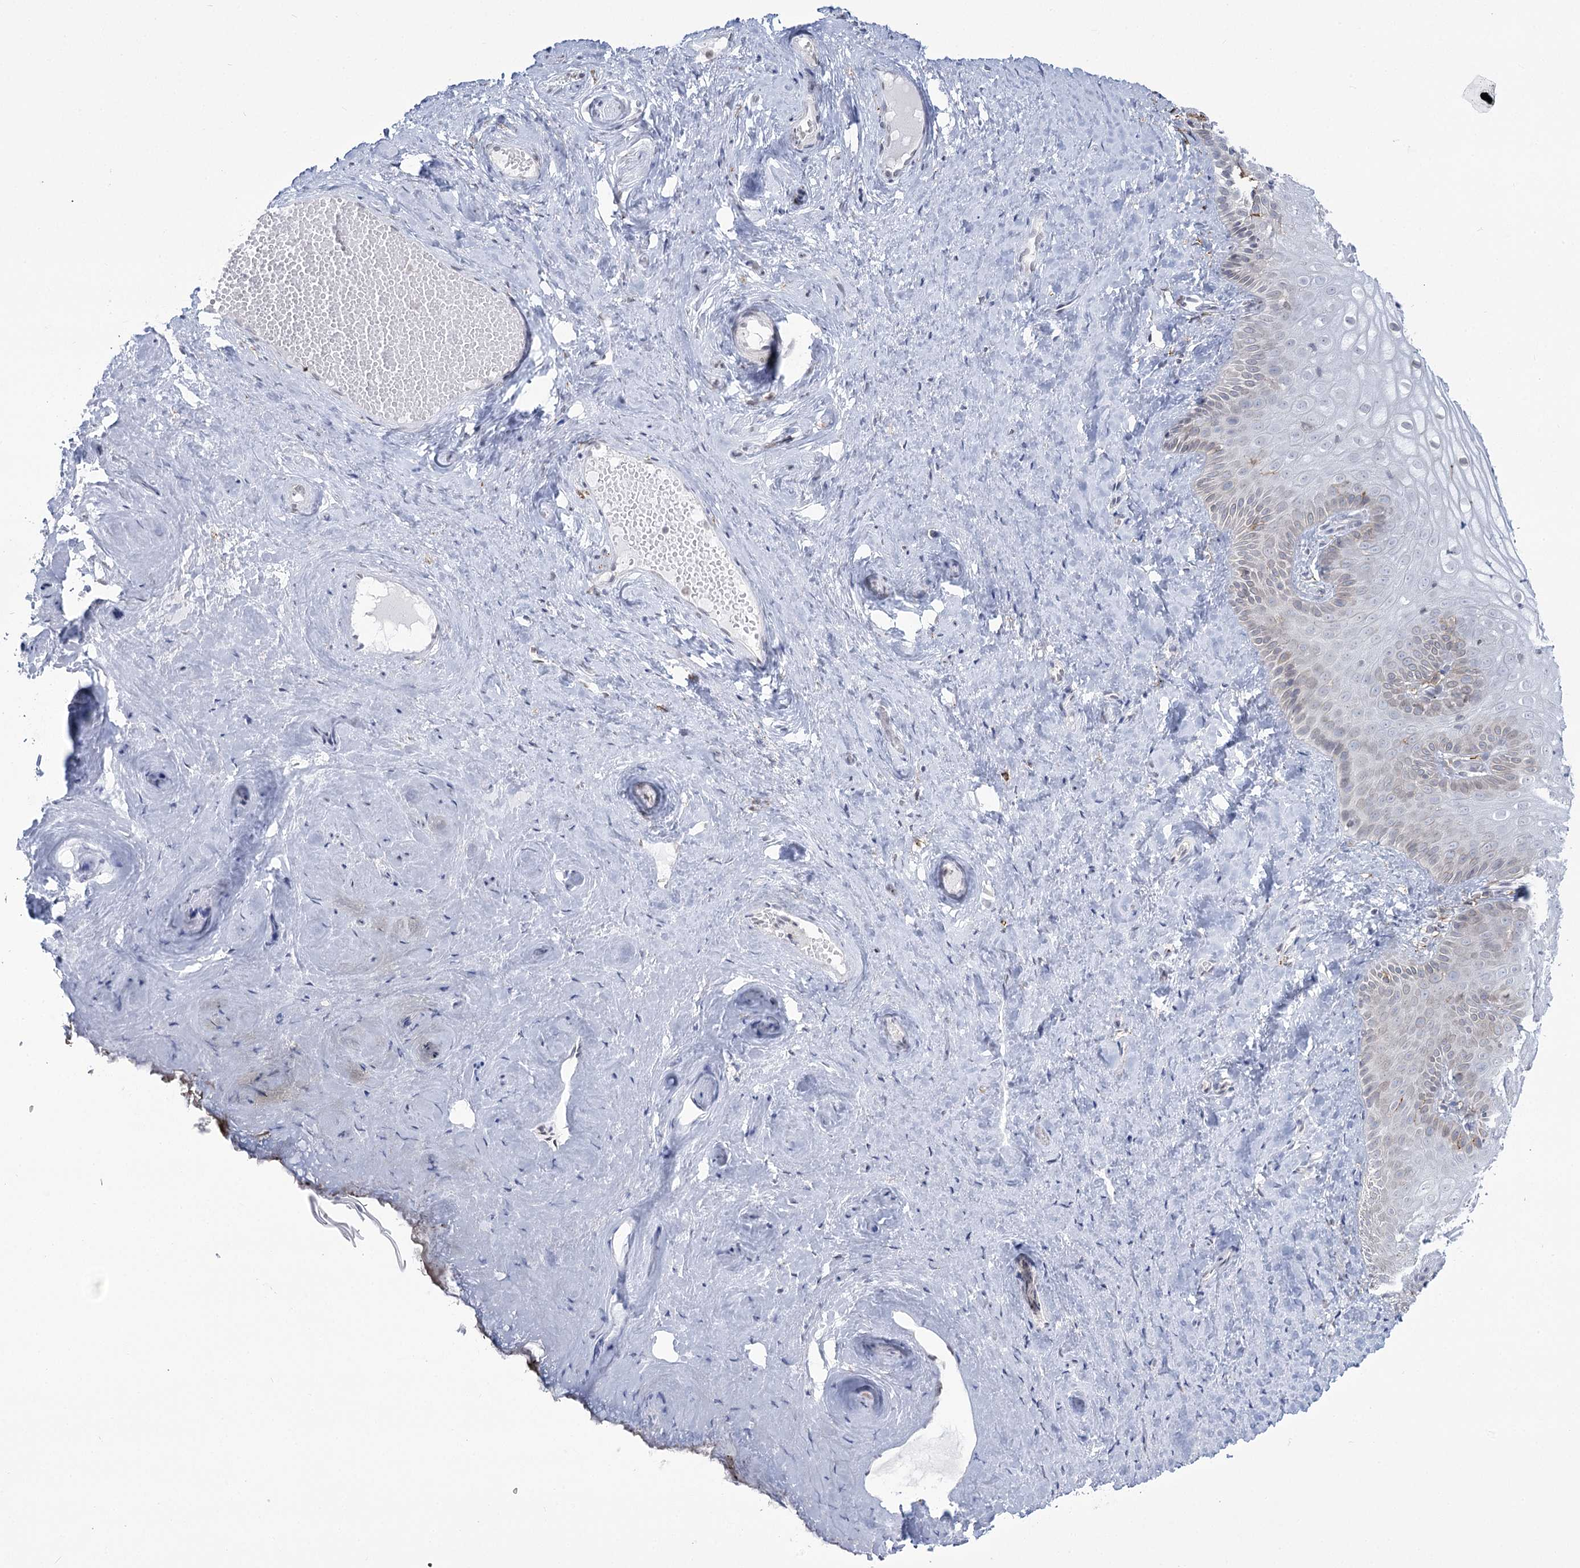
{"staining": {"intensity": "weak", "quantity": "<25%", "location": "cytoplasmic/membranous"}, "tissue": "vagina", "cell_type": "Squamous epithelial cells", "image_type": "normal", "snomed": [{"axis": "morphology", "description": "Normal tissue, NOS"}, {"axis": "topography", "description": "Vagina"}, {"axis": "topography", "description": "Cervix"}], "caption": "DAB immunohistochemical staining of unremarkable vagina exhibits no significant positivity in squamous epithelial cells. The staining was performed using DAB to visualize the protein expression in brown, while the nuclei were stained in blue with hematoxylin (Magnification: 20x).", "gene": "C11orf1", "patient": {"sex": "female", "age": 40}}